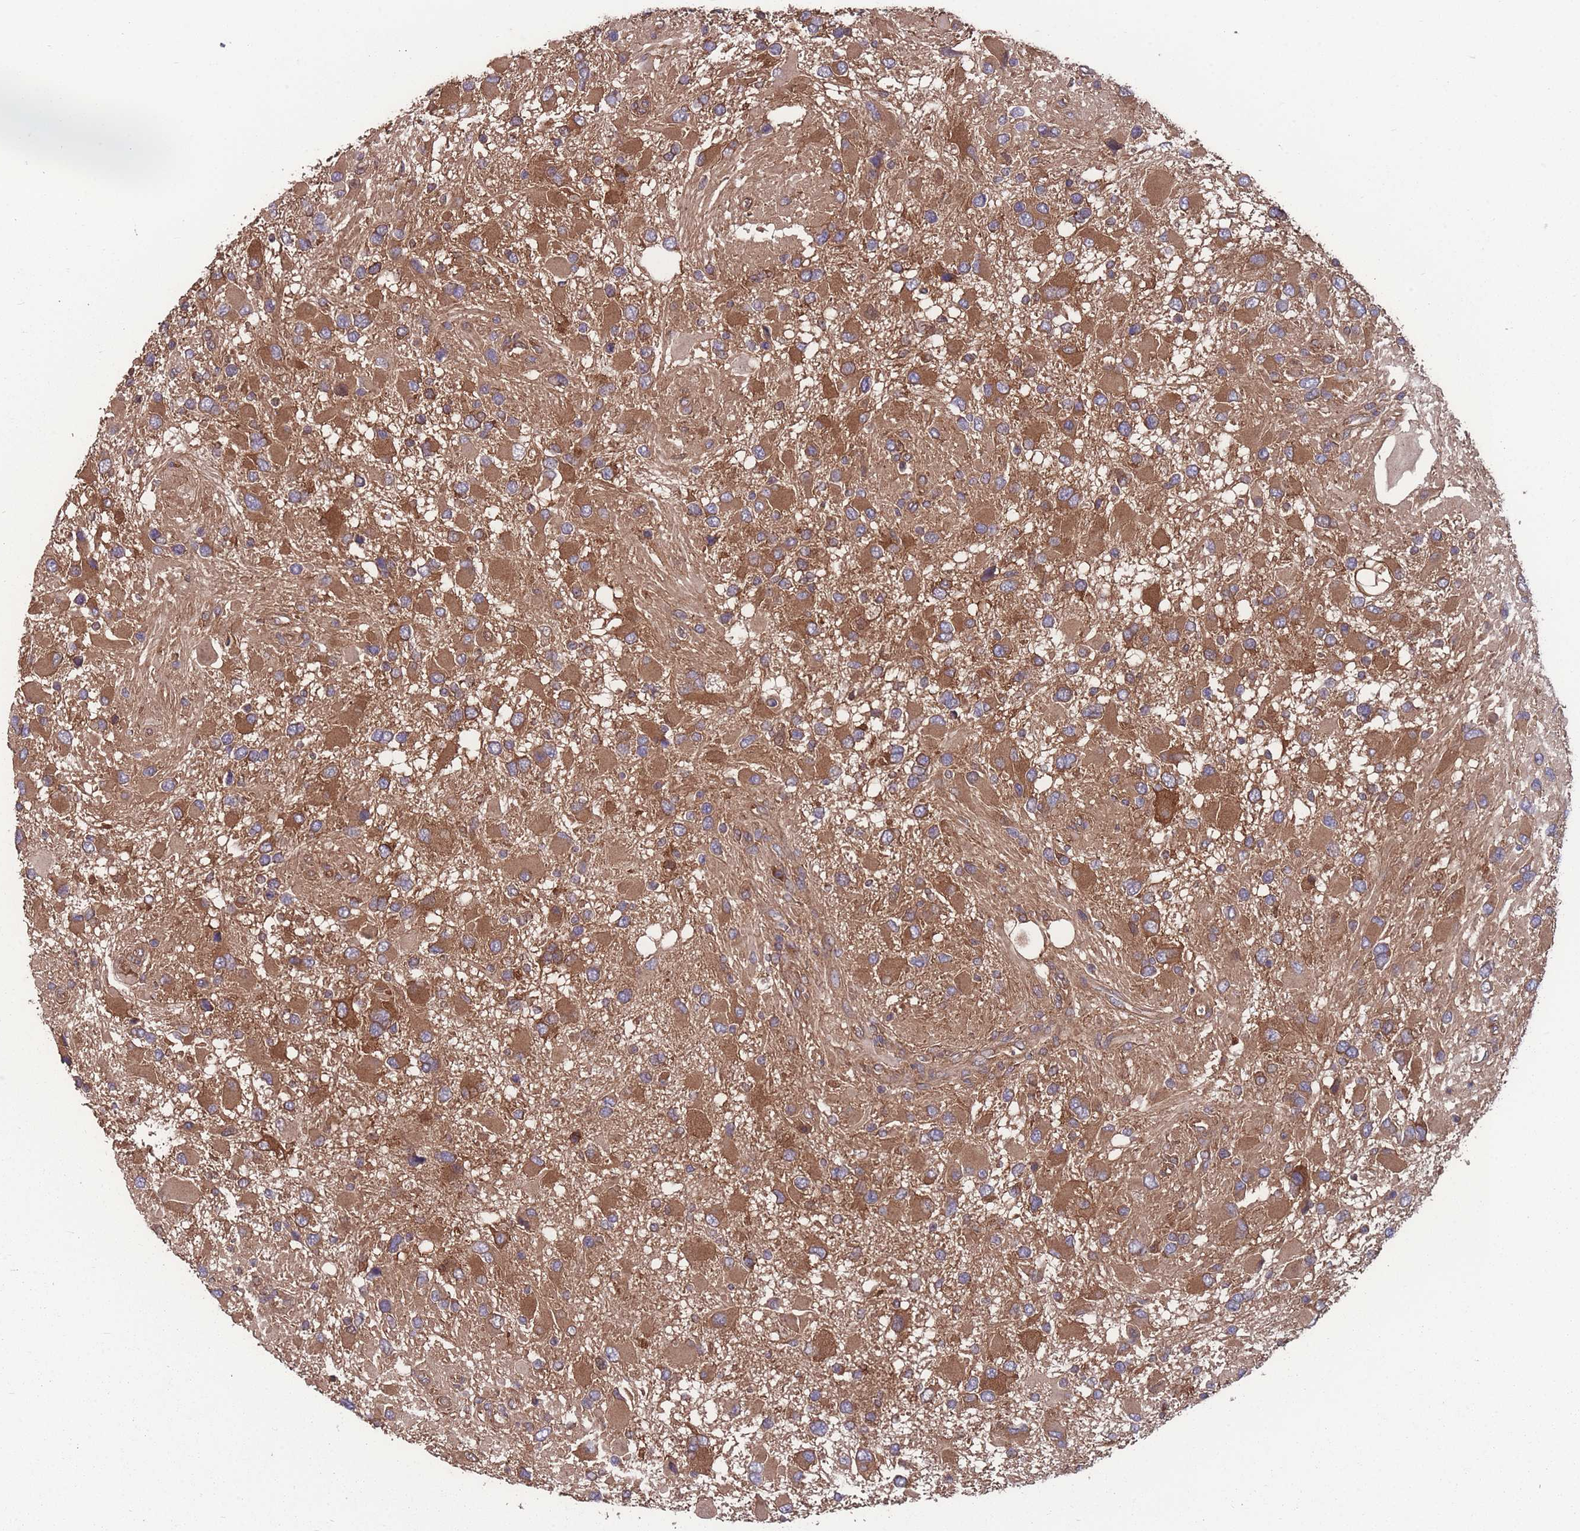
{"staining": {"intensity": "moderate", "quantity": ">75%", "location": "cytoplasmic/membranous"}, "tissue": "glioma", "cell_type": "Tumor cells", "image_type": "cancer", "snomed": [{"axis": "morphology", "description": "Glioma, malignant, High grade"}, {"axis": "topography", "description": "Brain"}], "caption": "Brown immunohistochemical staining in human high-grade glioma (malignant) demonstrates moderate cytoplasmic/membranous positivity in about >75% of tumor cells.", "gene": "ZPR1", "patient": {"sex": "male", "age": 53}}